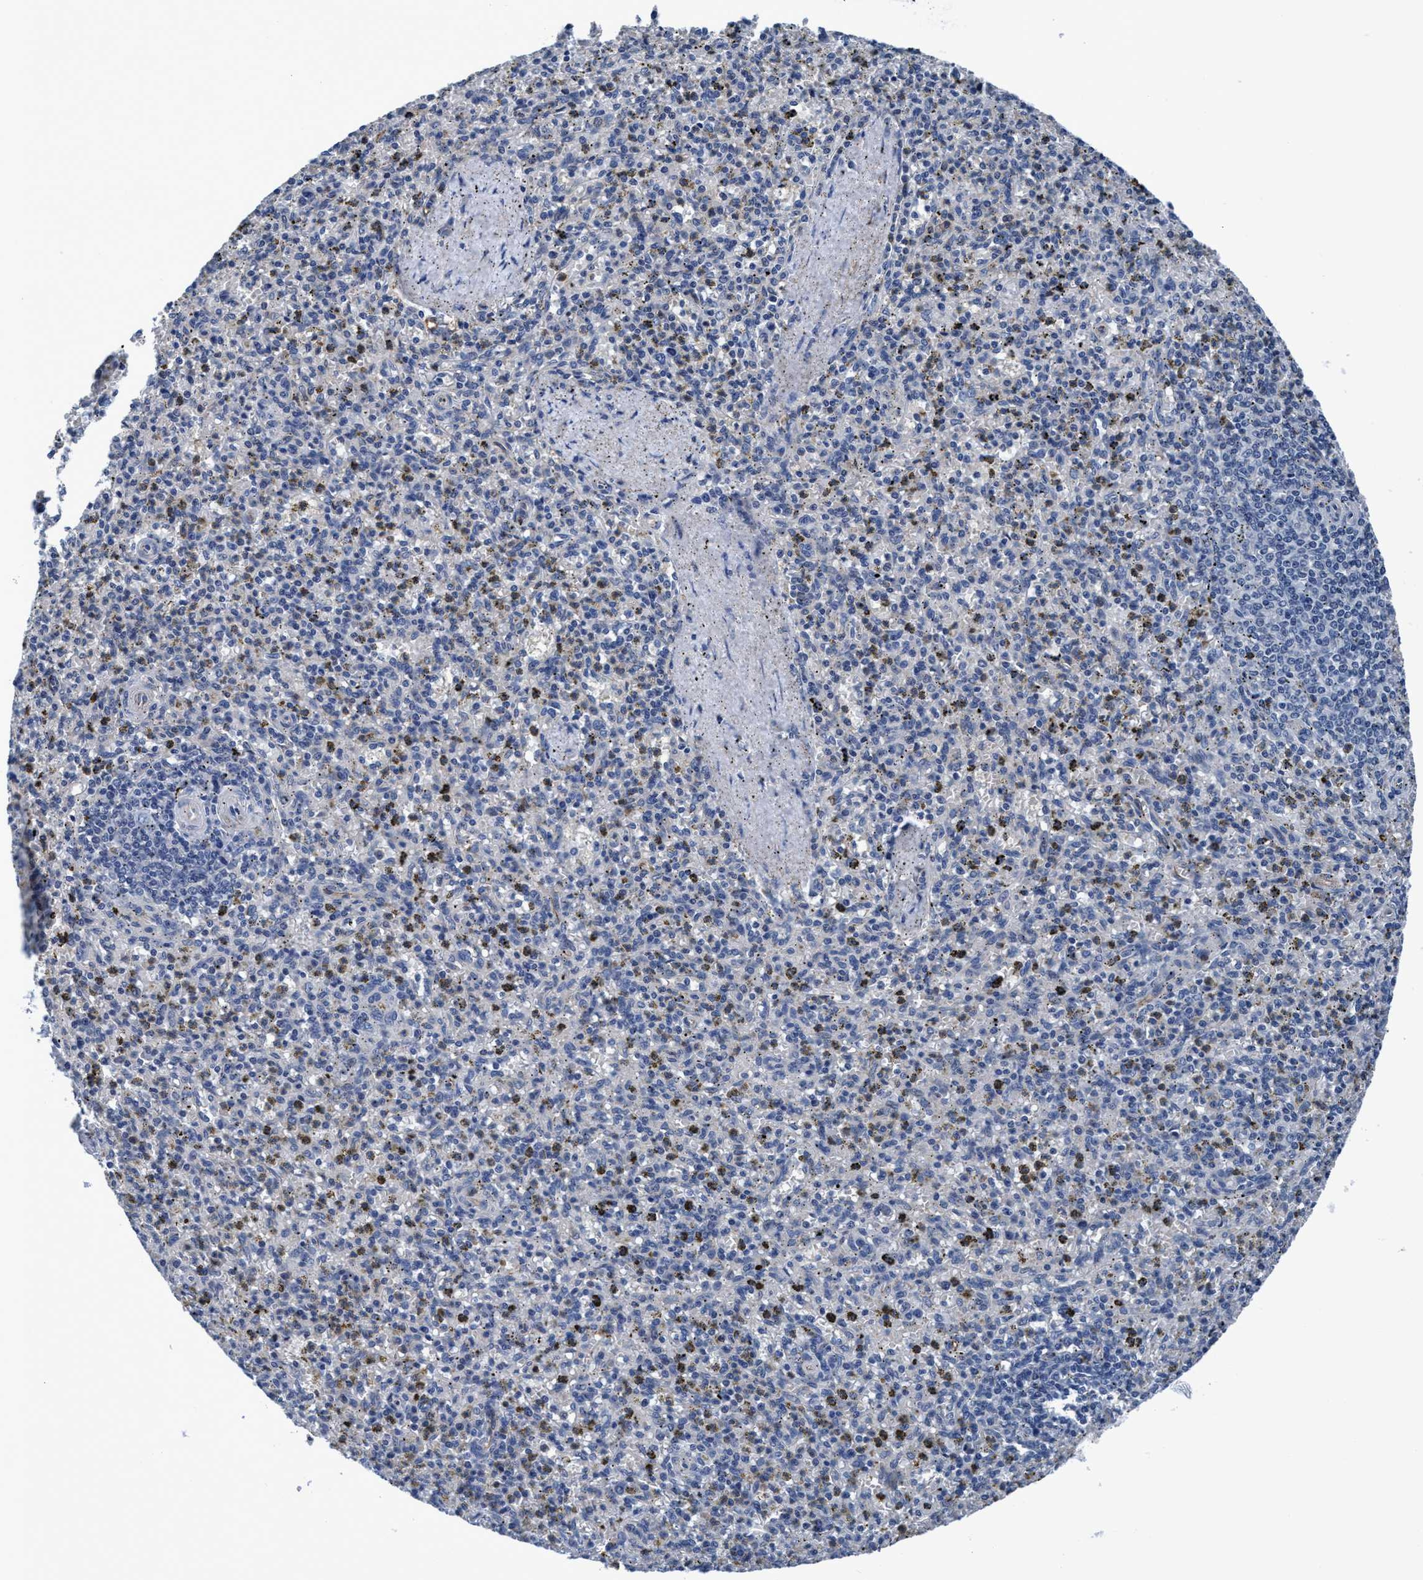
{"staining": {"intensity": "negative", "quantity": "none", "location": "none"}, "tissue": "spleen", "cell_type": "Cells in red pulp", "image_type": "normal", "snomed": [{"axis": "morphology", "description": "Normal tissue, NOS"}, {"axis": "topography", "description": "Spleen"}], "caption": "This image is of unremarkable spleen stained with immunohistochemistry to label a protein in brown with the nuclei are counter-stained blue. There is no positivity in cells in red pulp.", "gene": "TMEM94", "patient": {"sex": "male", "age": 72}}